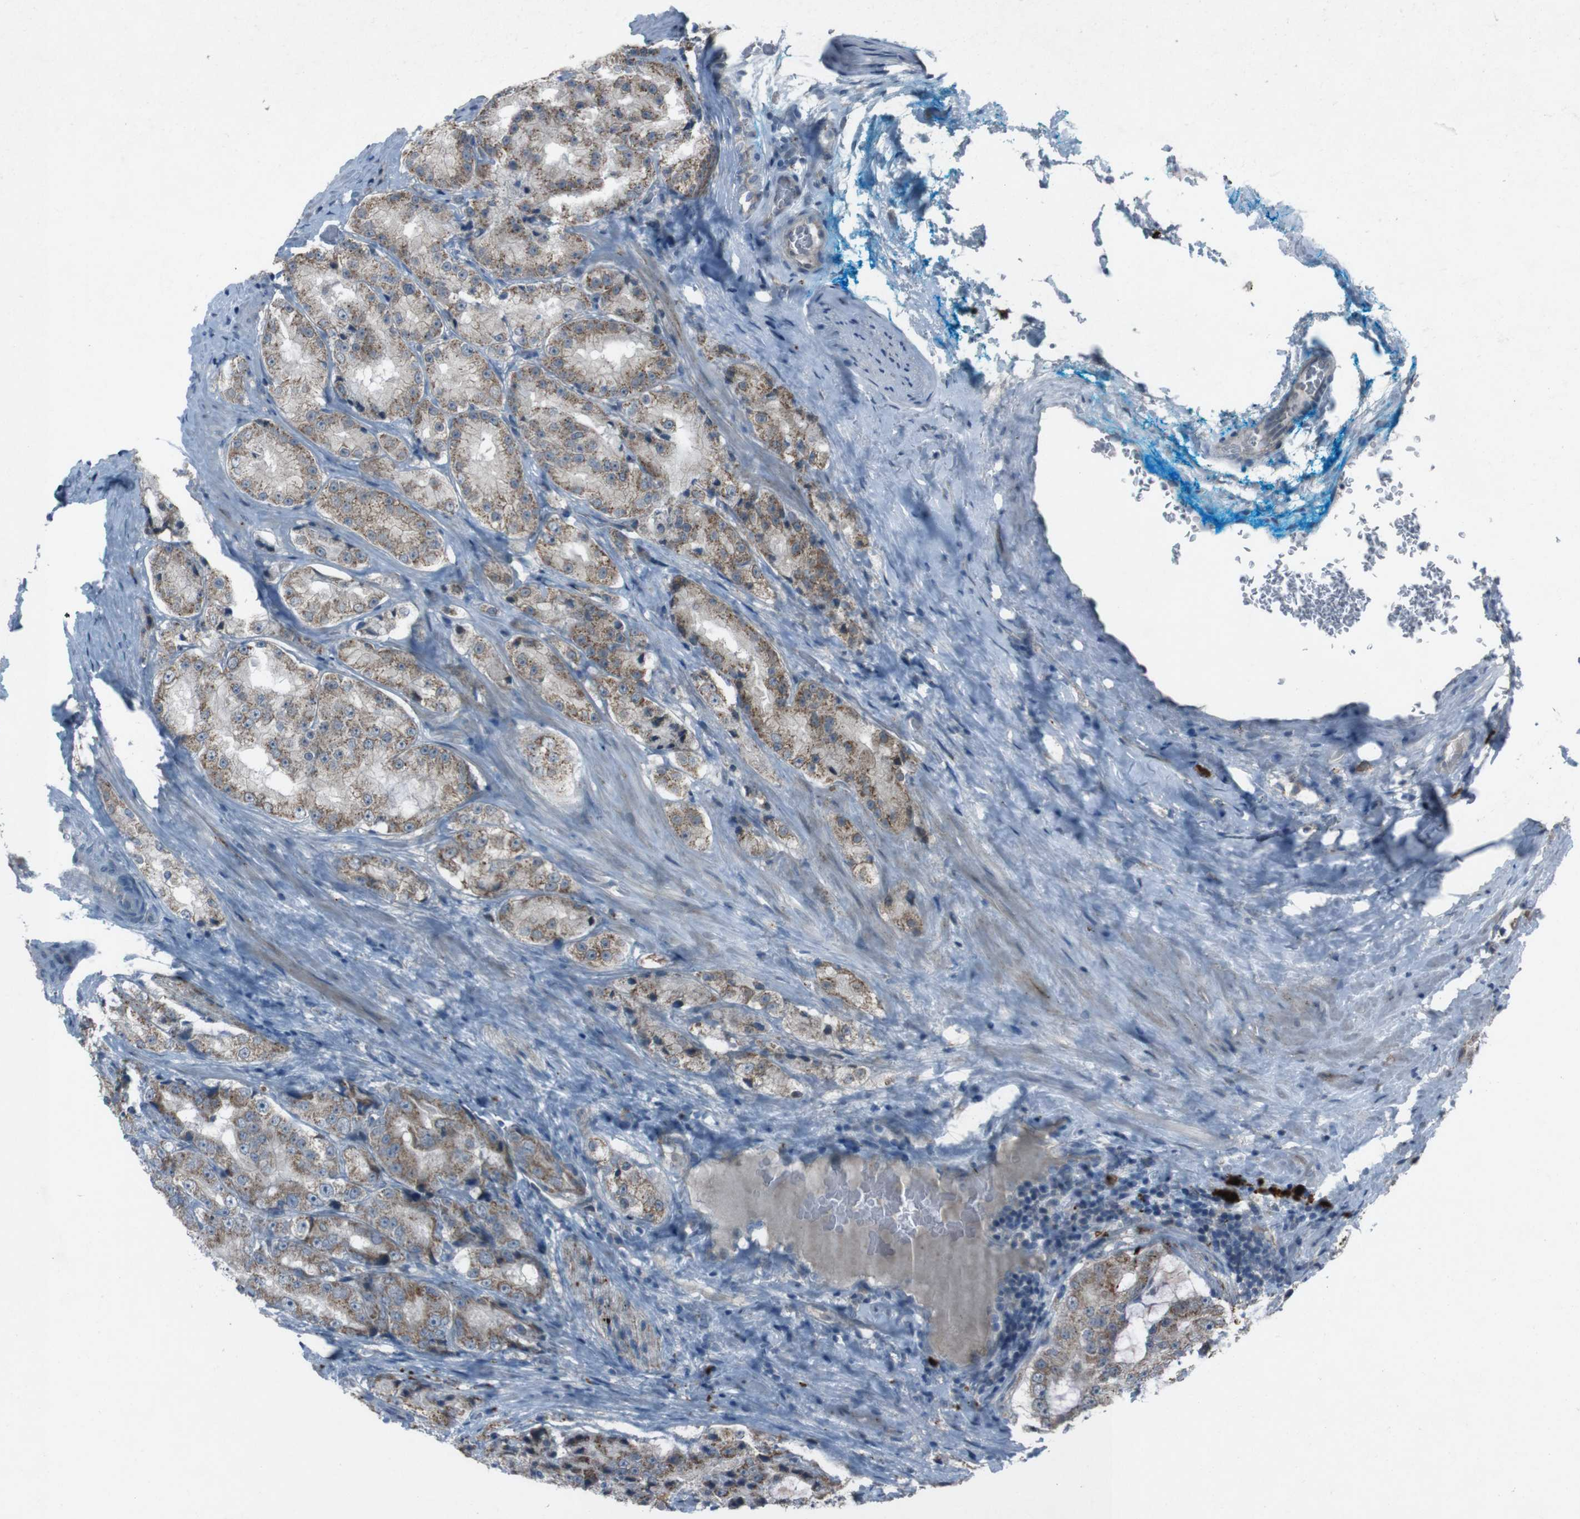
{"staining": {"intensity": "moderate", "quantity": ">75%", "location": "cytoplasmic/membranous"}, "tissue": "prostate cancer", "cell_type": "Tumor cells", "image_type": "cancer", "snomed": [{"axis": "morphology", "description": "Adenocarcinoma, High grade"}, {"axis": "topography", "description": "Prostate"}], "caption": "This photomicrograph displays IHC staining of prostate cancer (high-grade adenocarcinoma), with medium moderate cytoplasmic/membranous staining in about >75% of tumor cells.", "gene": "EFNA5", "patient": {"sex": "male", "age": 73}}